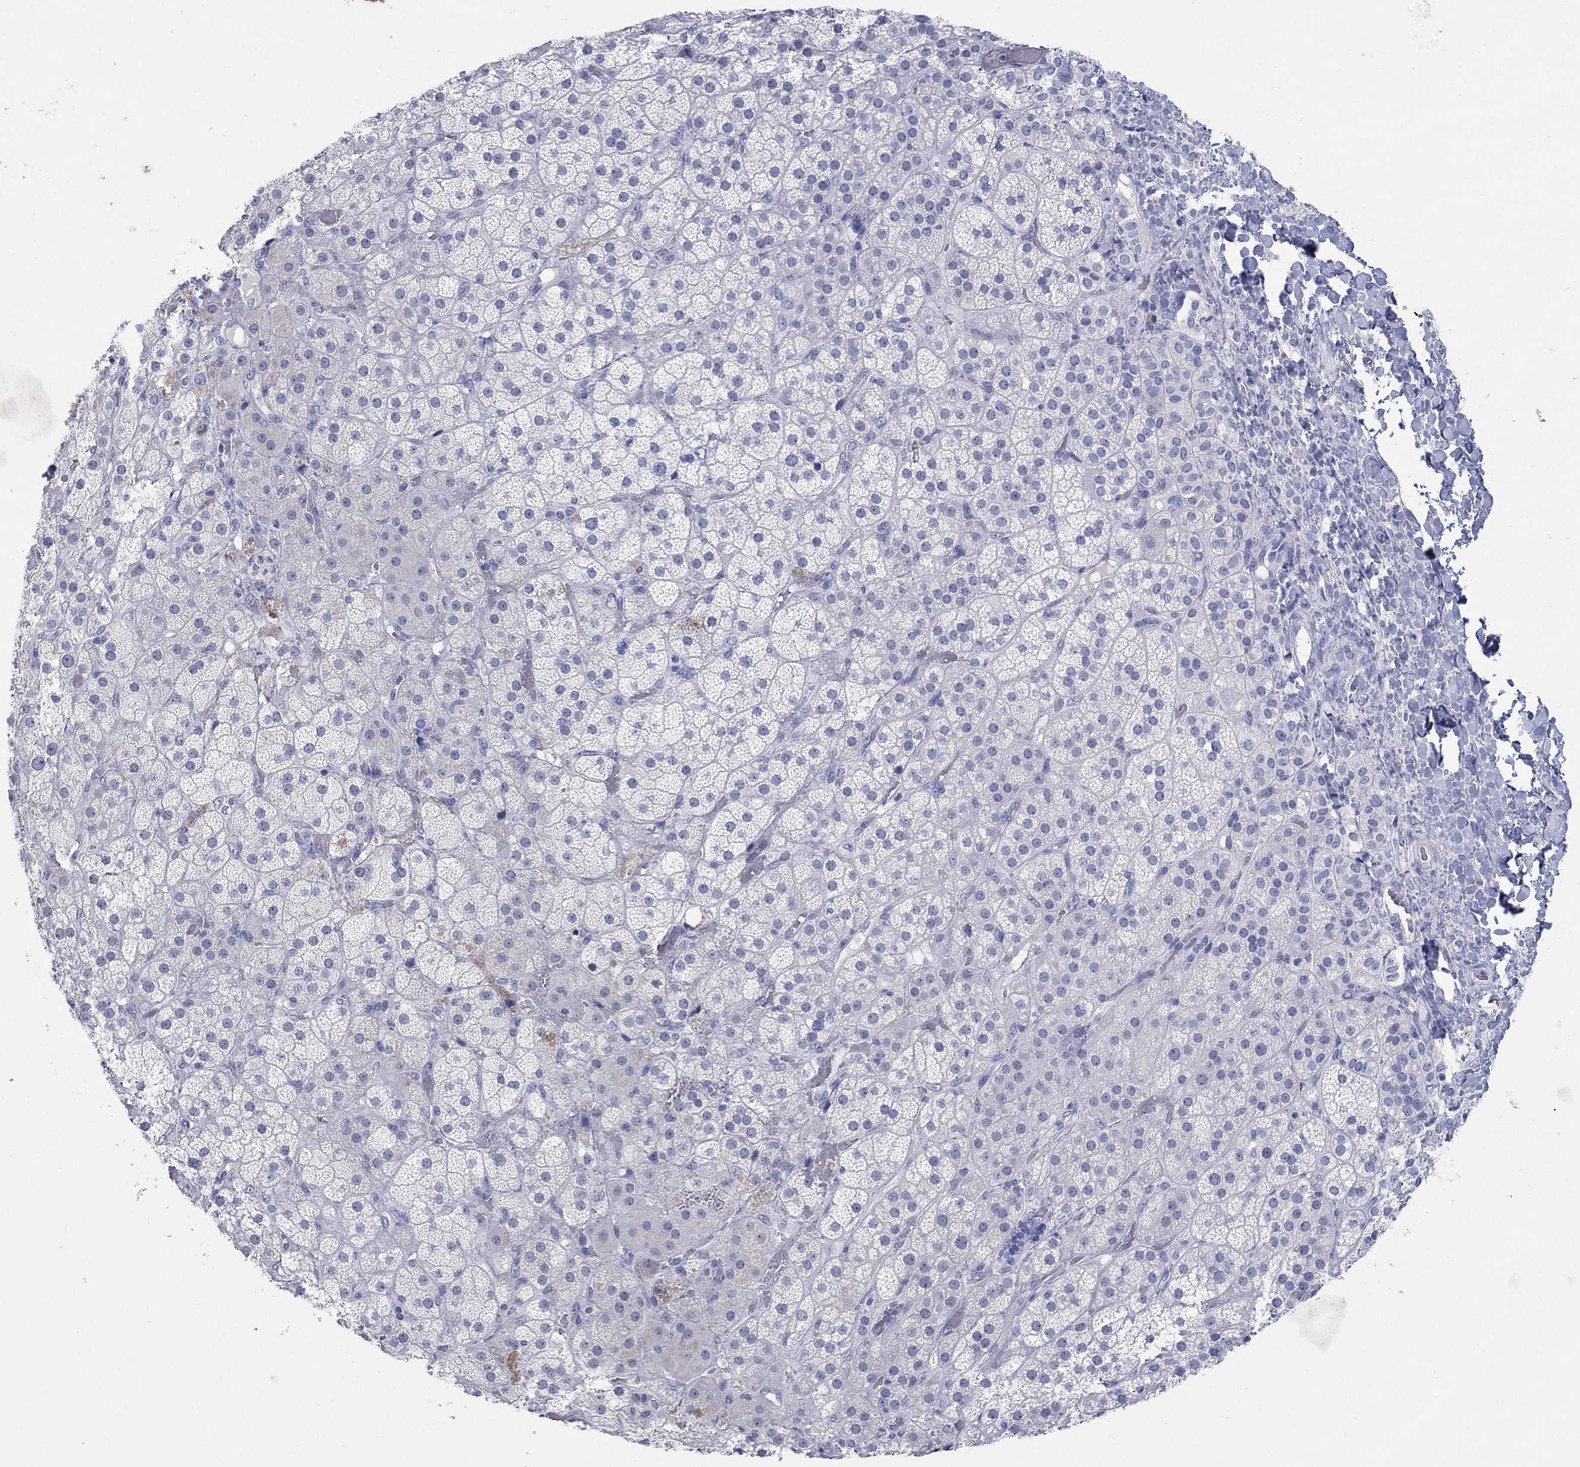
{"staining": {"intensity": "weak", "quantity": "<25%", "location": "cytoplasmic/membranous"}, "tissue": "adrenal gland", "cell_type": "Glandular cells", "image_type": "normal", "snomed": [{"axis": "morphology", "description": "Normal tissue, NOS"}, {"axis": "topography", "description": "Adrenal gland"}], "caption": "DAB (3,3'-diaminobenzidine) immunohistochemical staining of normal human adrenal gland exhibits no significant positivity in glandular cells.", "gene": "KRT75", "patient": {"sex": "male", "age": 57}}